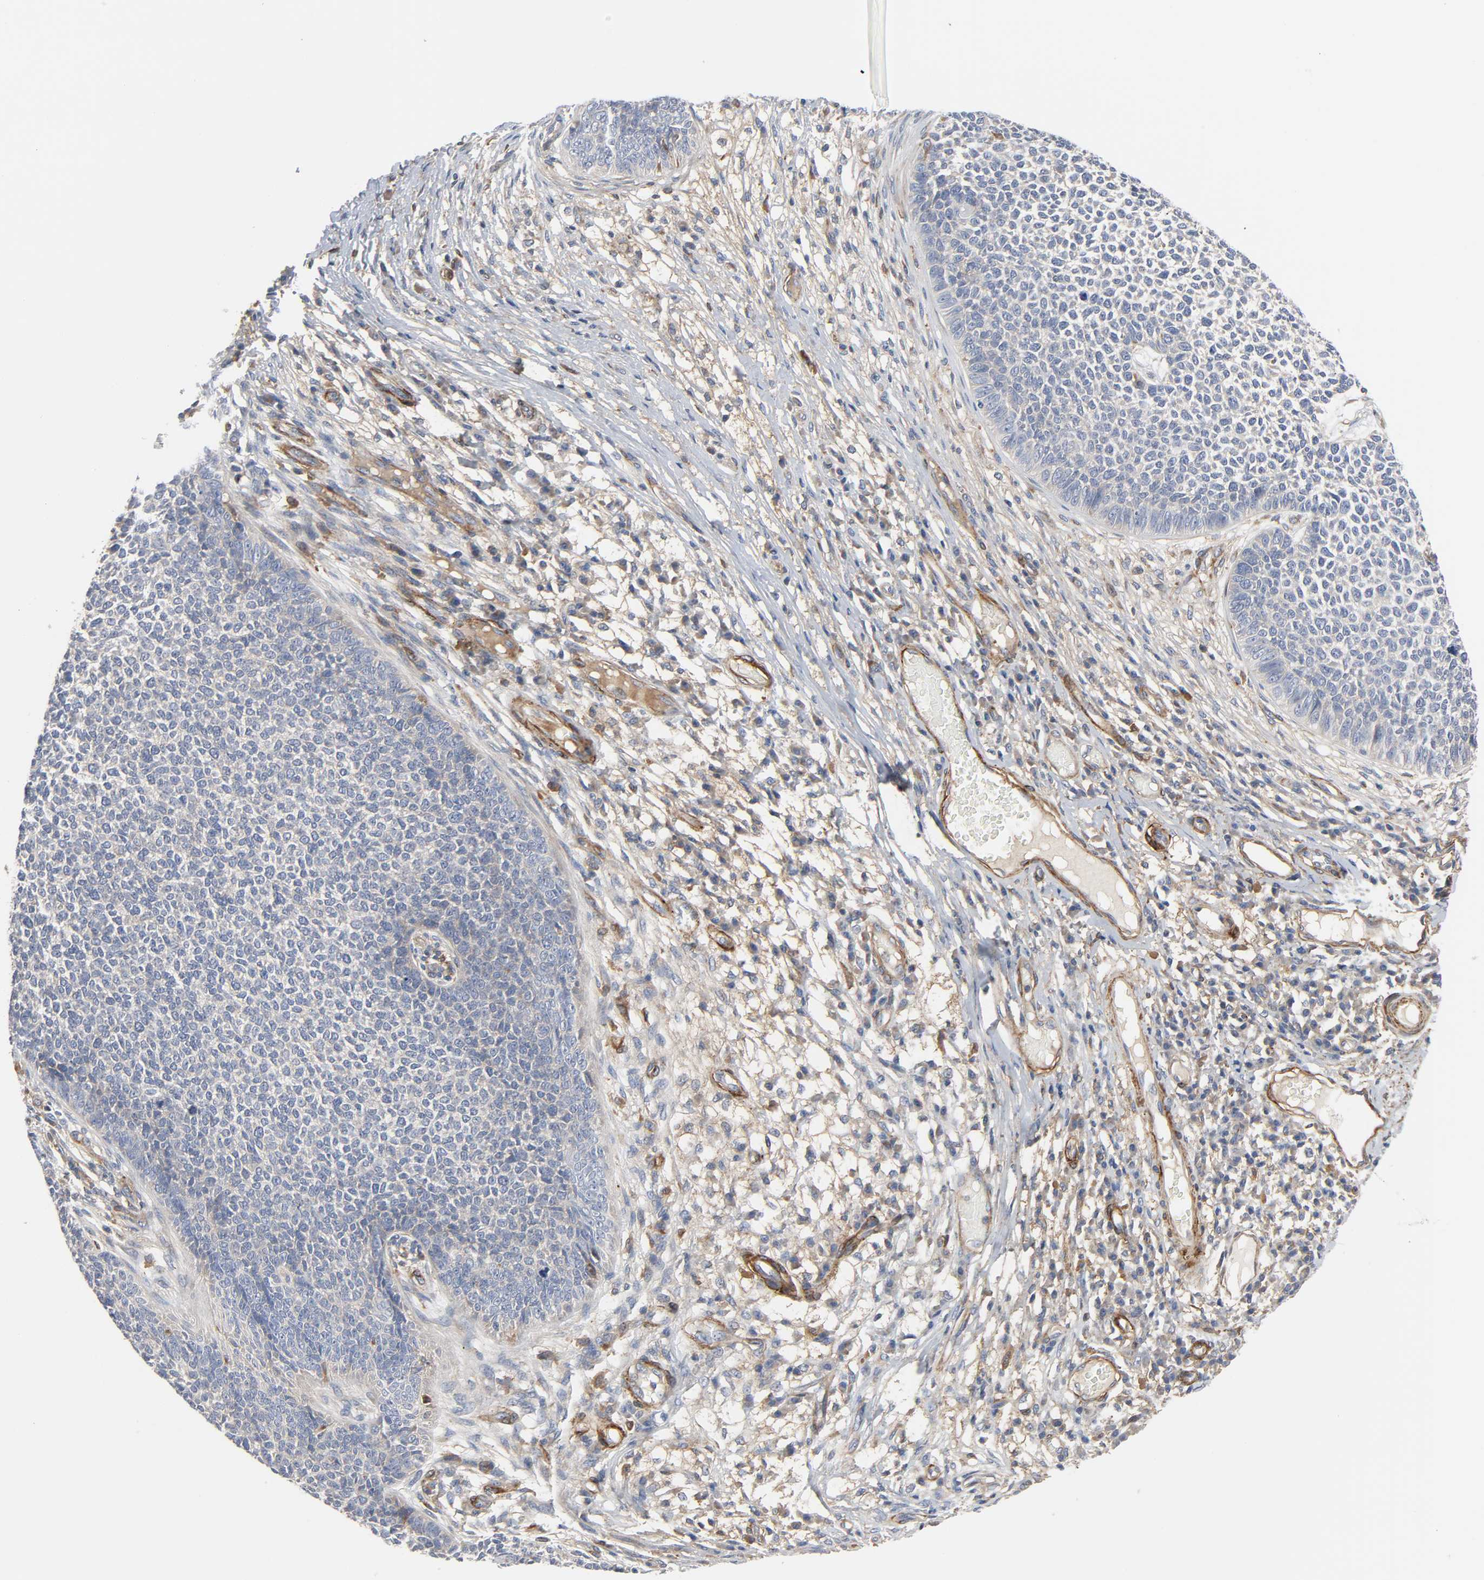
{"staining": {"intensity": "negative", "quantity": "none", "location": "none"}, "tissue": "skin cancer", "cell_type": "Tumor cells", "image_type": "cancer", "snomed": [{"axis": "morphology", "description": "Basal cell carcinoma"}, {"axis": "topography", "description": "Skin"}], "caption": "Immunohistochemistry (IHC) of human skin cancer (basal cell carcinoma) shows no staining in tumor cells.", "gene": "ARHGAP1", "patient": {"sex": "female", "age": 84}}